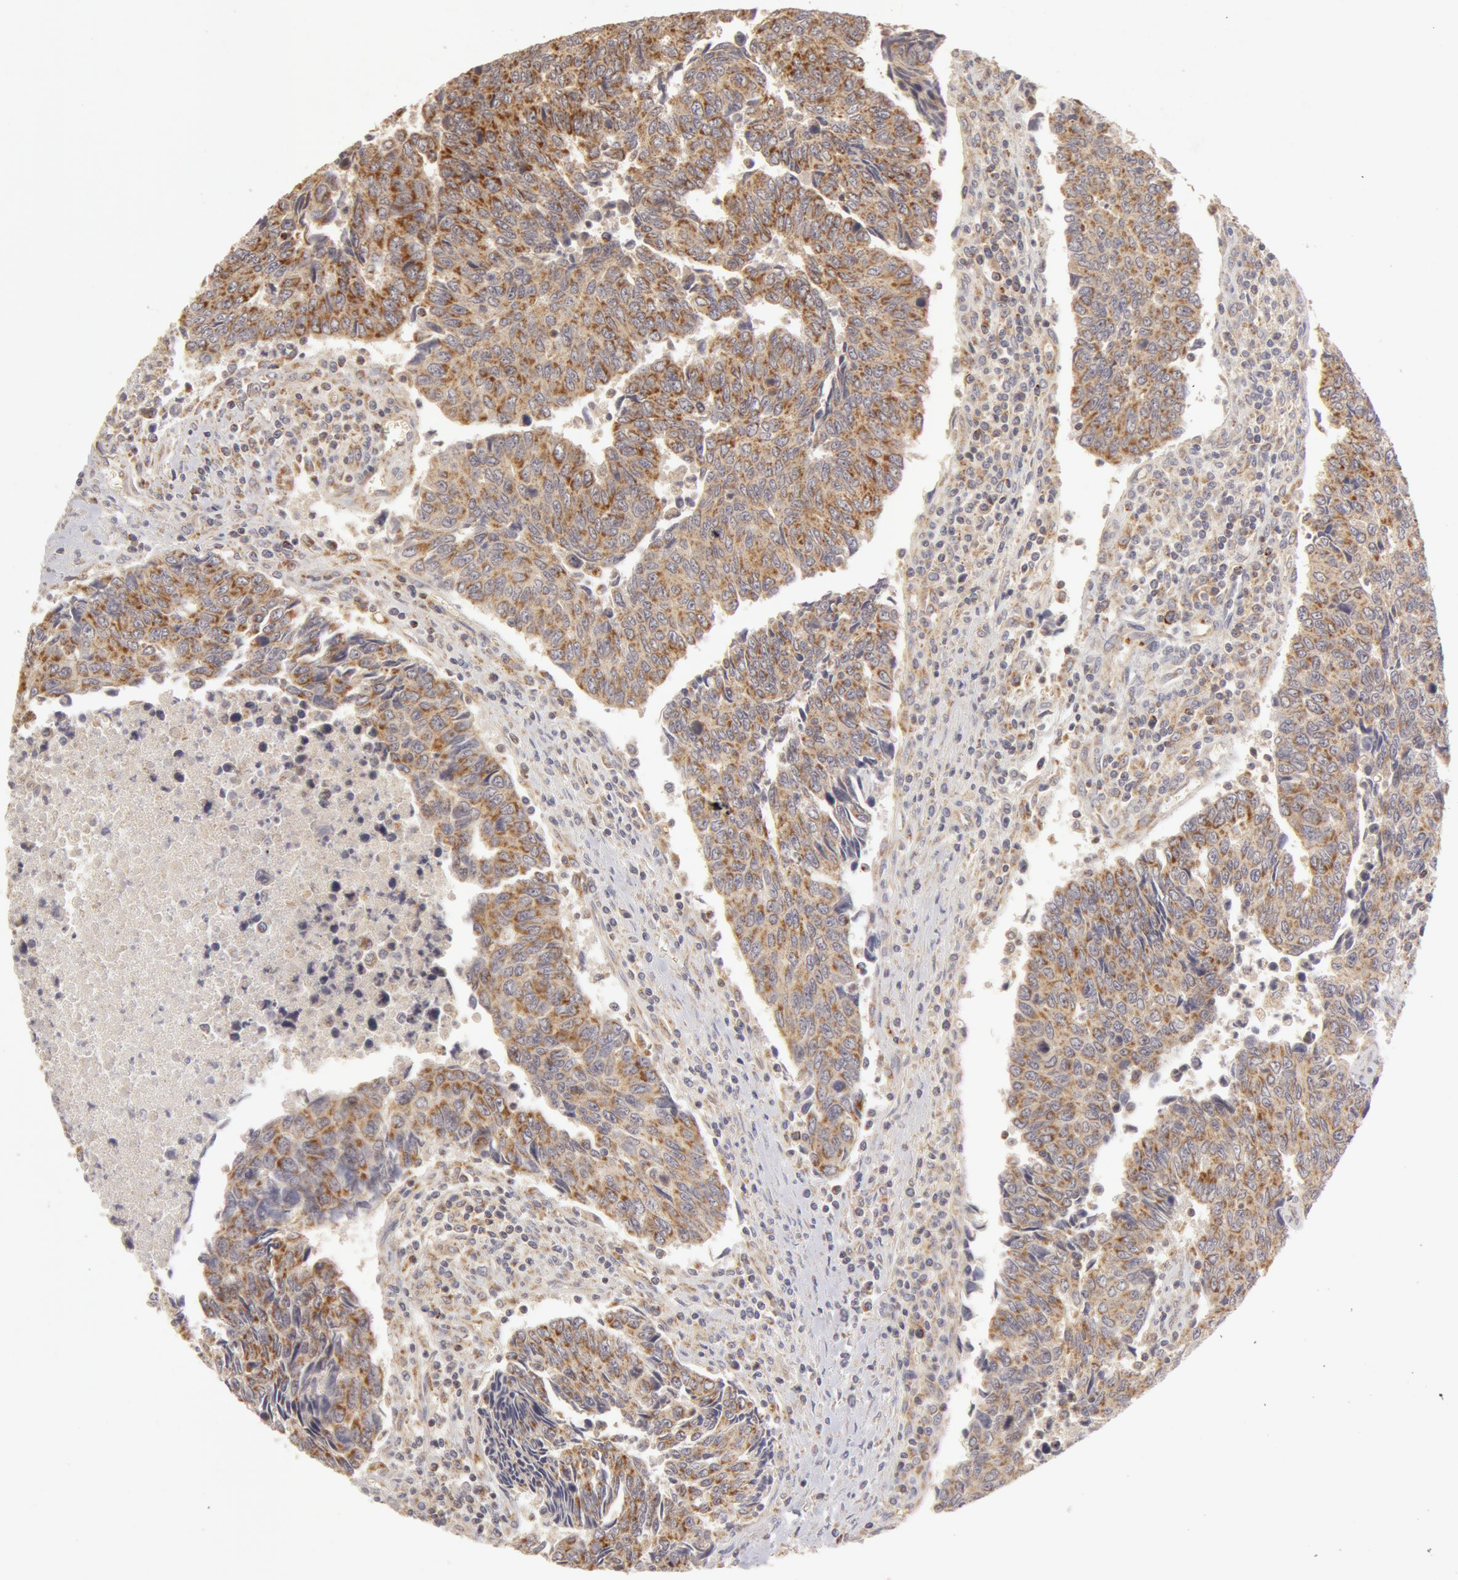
{"staining": {"intensity": "moderate", "quantity": "25%-75%", "location": "cytoplasmic/membranous"}, "tissue": "urothelial cancer", "cell_type": "Tumor cells", "image_type": "cancer", "snomed": [{"axis": "morphology", "description": "Urothelial carcinoma, High grade"}, {"axis": "topography", "description": "Urinary bladder"}], "caption": "Immunohistochemical staining of human high-grade urothelial carcinoma exhibits medium levels of moderate cytoplasmic/membranous staining in about 25%-75% of tumor cells.", "gene": "ADPRH", "patient": {"sex": "male", "age": 86}}